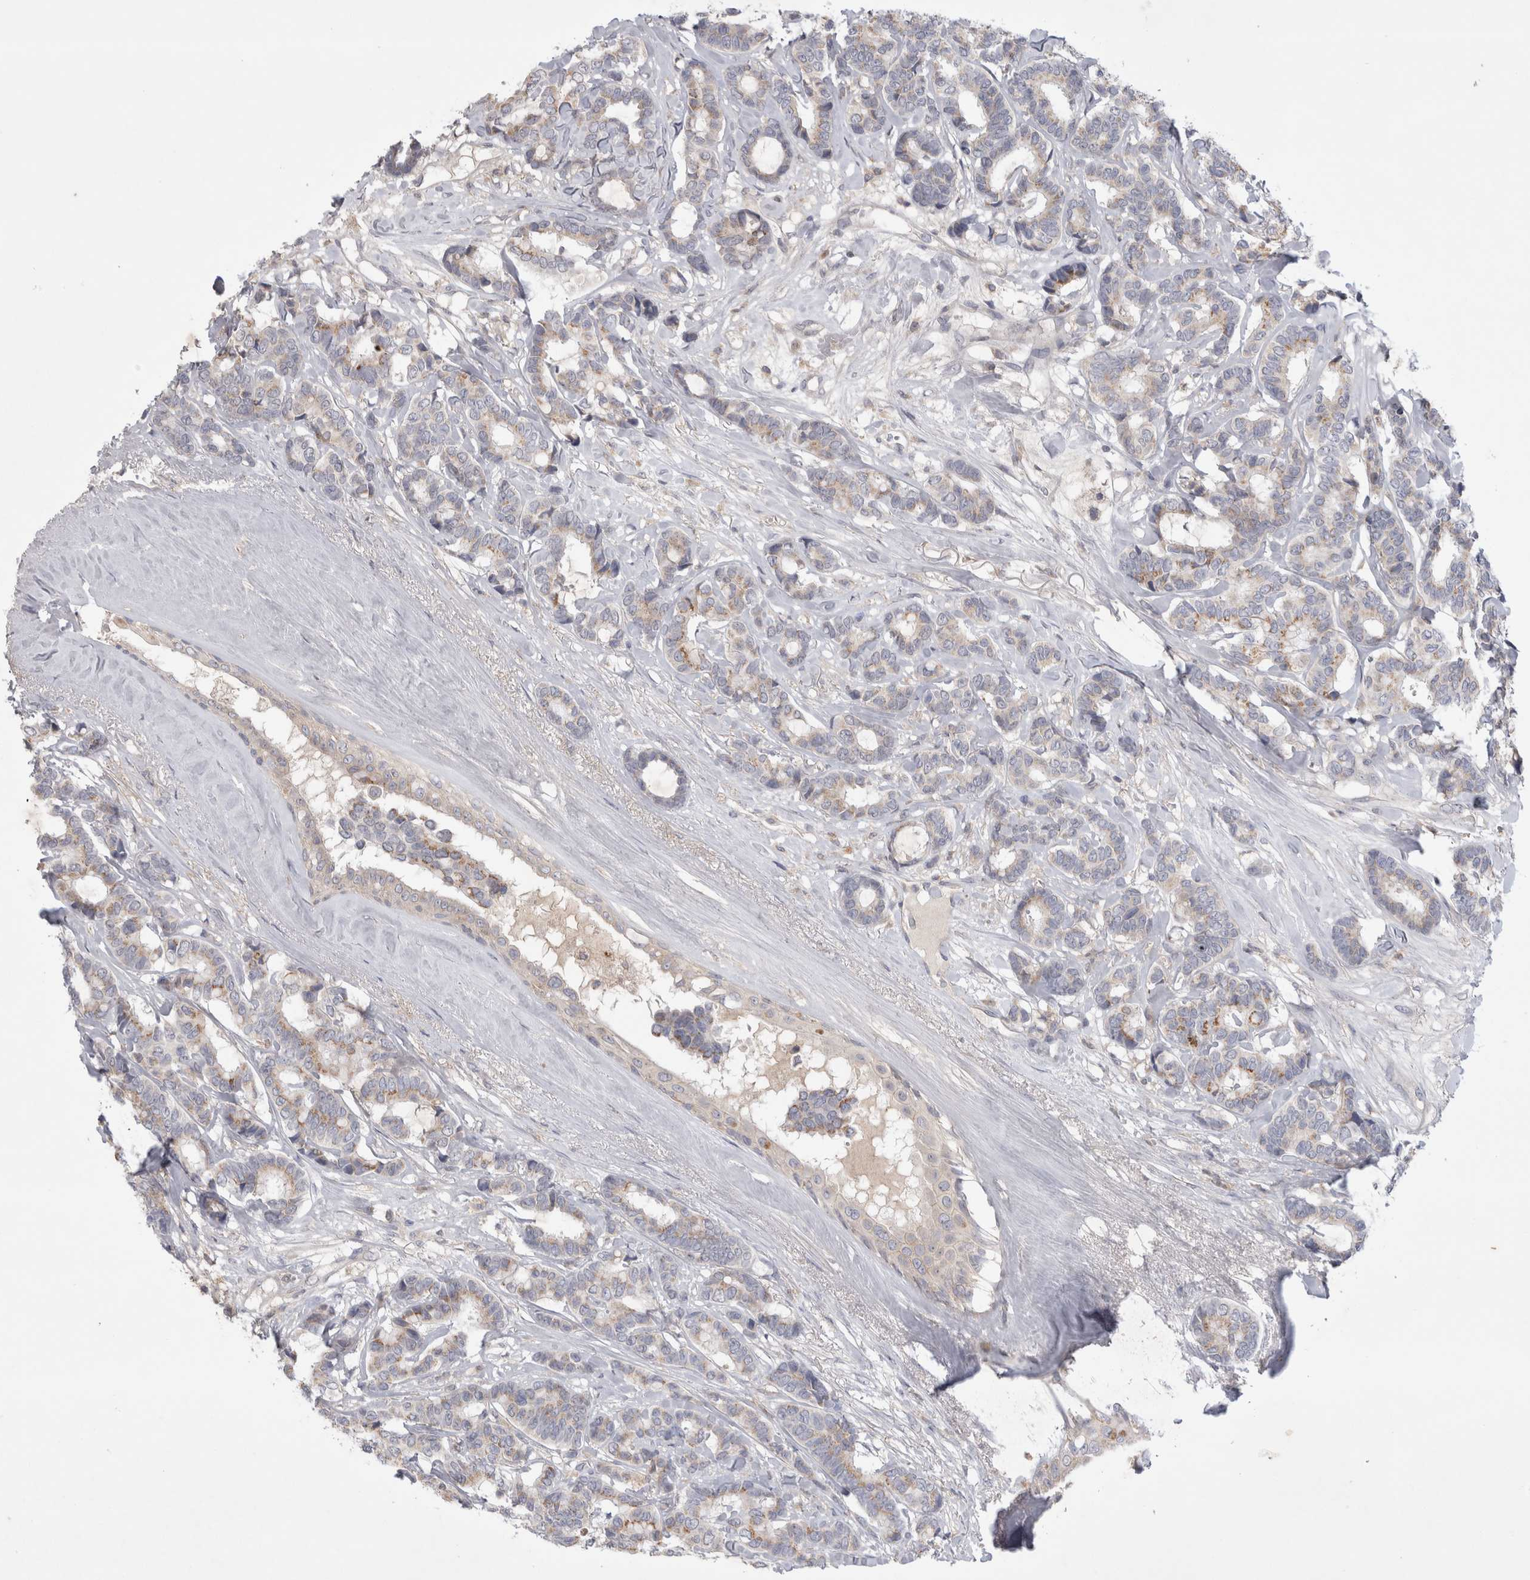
{"staining": {"intensity": "weak", "quantity": "<25%", "location": "cytoplasmic/membranous"}, "tissue": "breast cancer", "cell_type": "Tumor cells", "image_type": "cancer", "snomed": [{"axis": "morphology", "description": "Duct carcinoma"}, {"axis": "topography", "description": "Breast"}], "caption": "DAB immunohistochemical staining of intraductal carcinoma (breast) exhibits no significant staining in tumor cells.", "gene": "SRD5A3", "patient": {"sex": "female", "age": 87}}